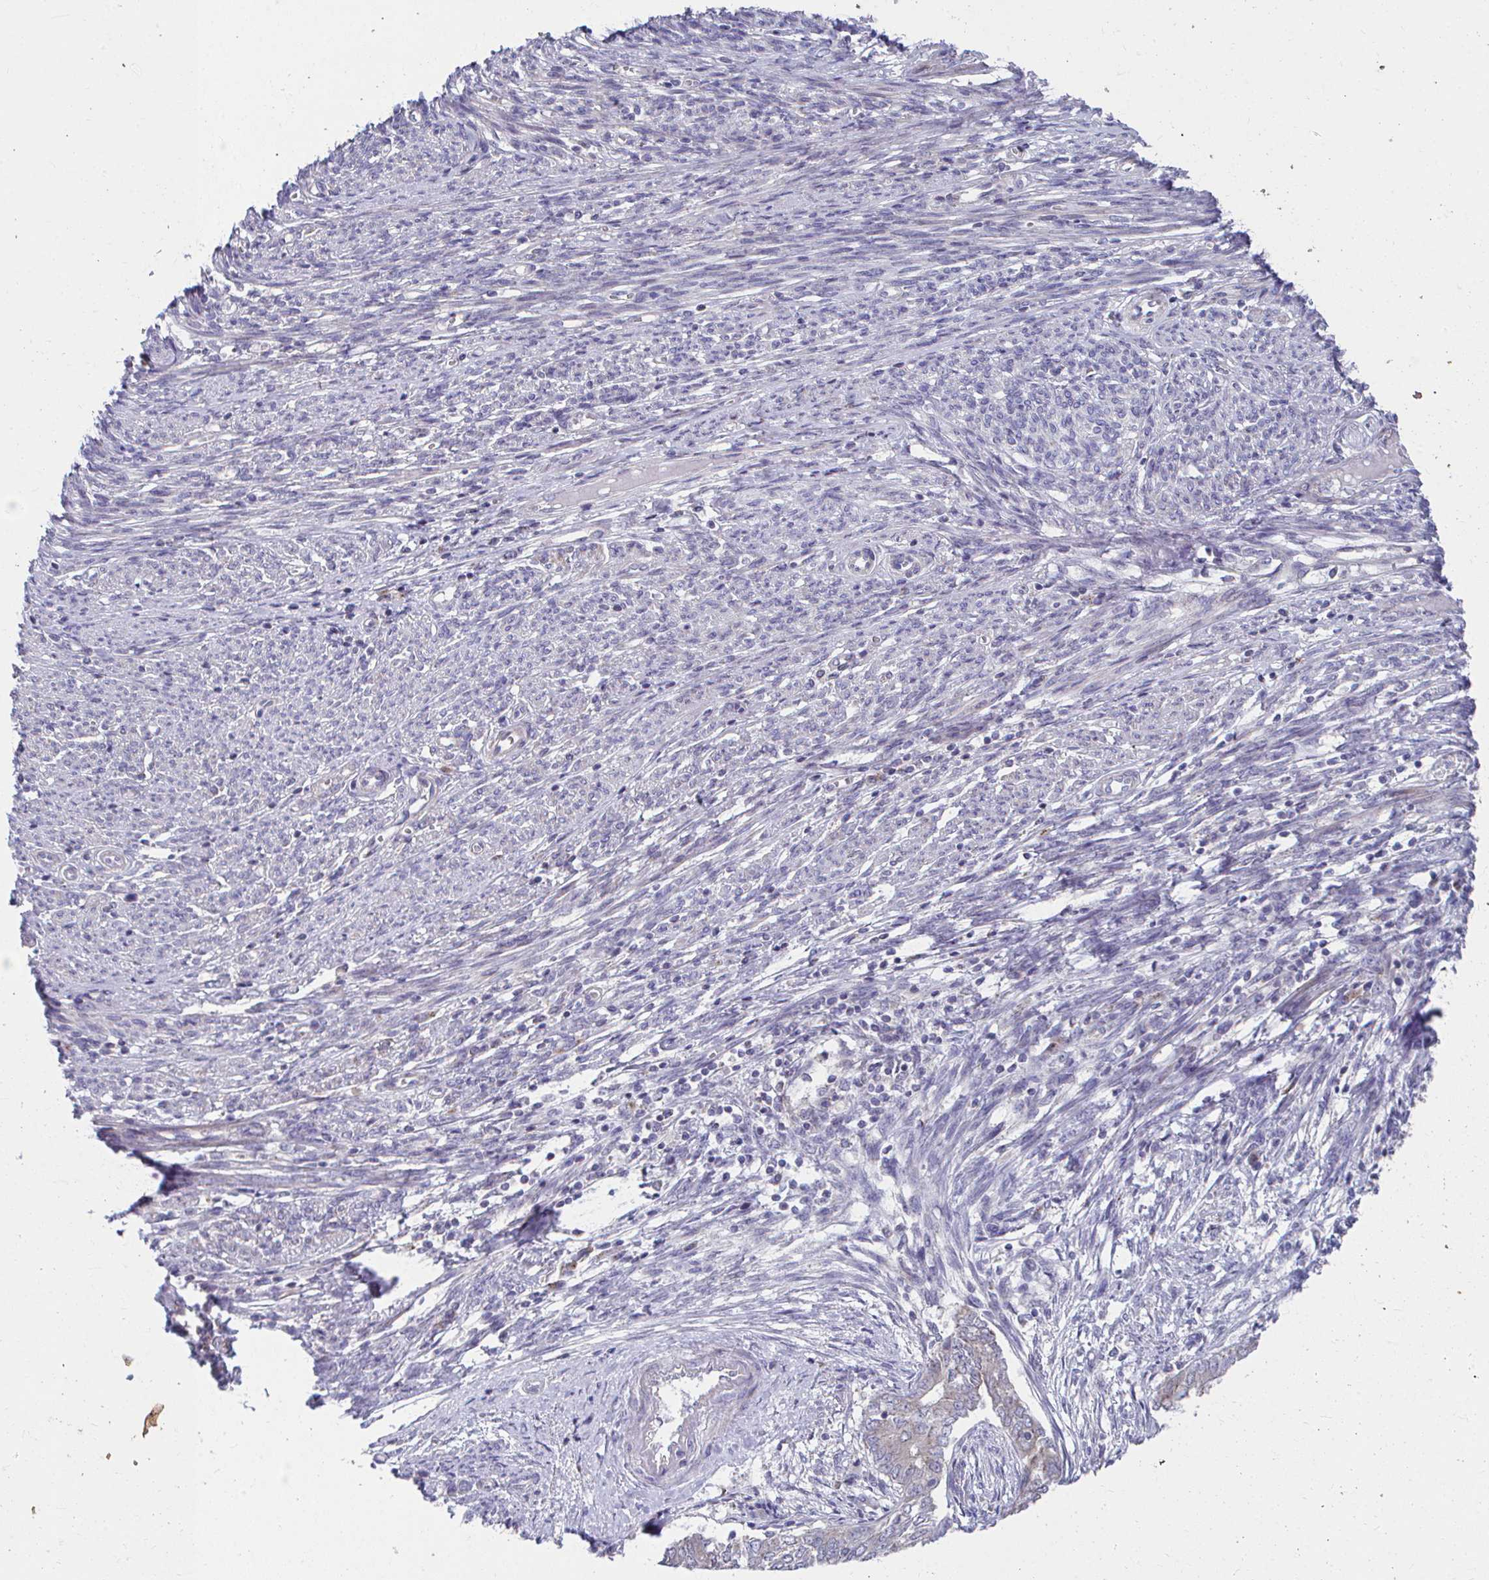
{"staining": {"intensity": "weak", "quantity": "<25%", "location": "cytoplasmic/membranous"}, "tissue": "endometrial cancer", "cell_type": "Tumor cells", "image_type": "cancer", "snomed": [{"axis": "morphology", "description": "Adenocarcinoma, NOS"}, {"axis": "topography", "description": "Endometrium"}], "caption": "The IHC histopathology image has no significant staining in tumor cells of endometrial cancer tissue.", "gene": "PEX3", "patient": {"sex": "female", "age": 62}}